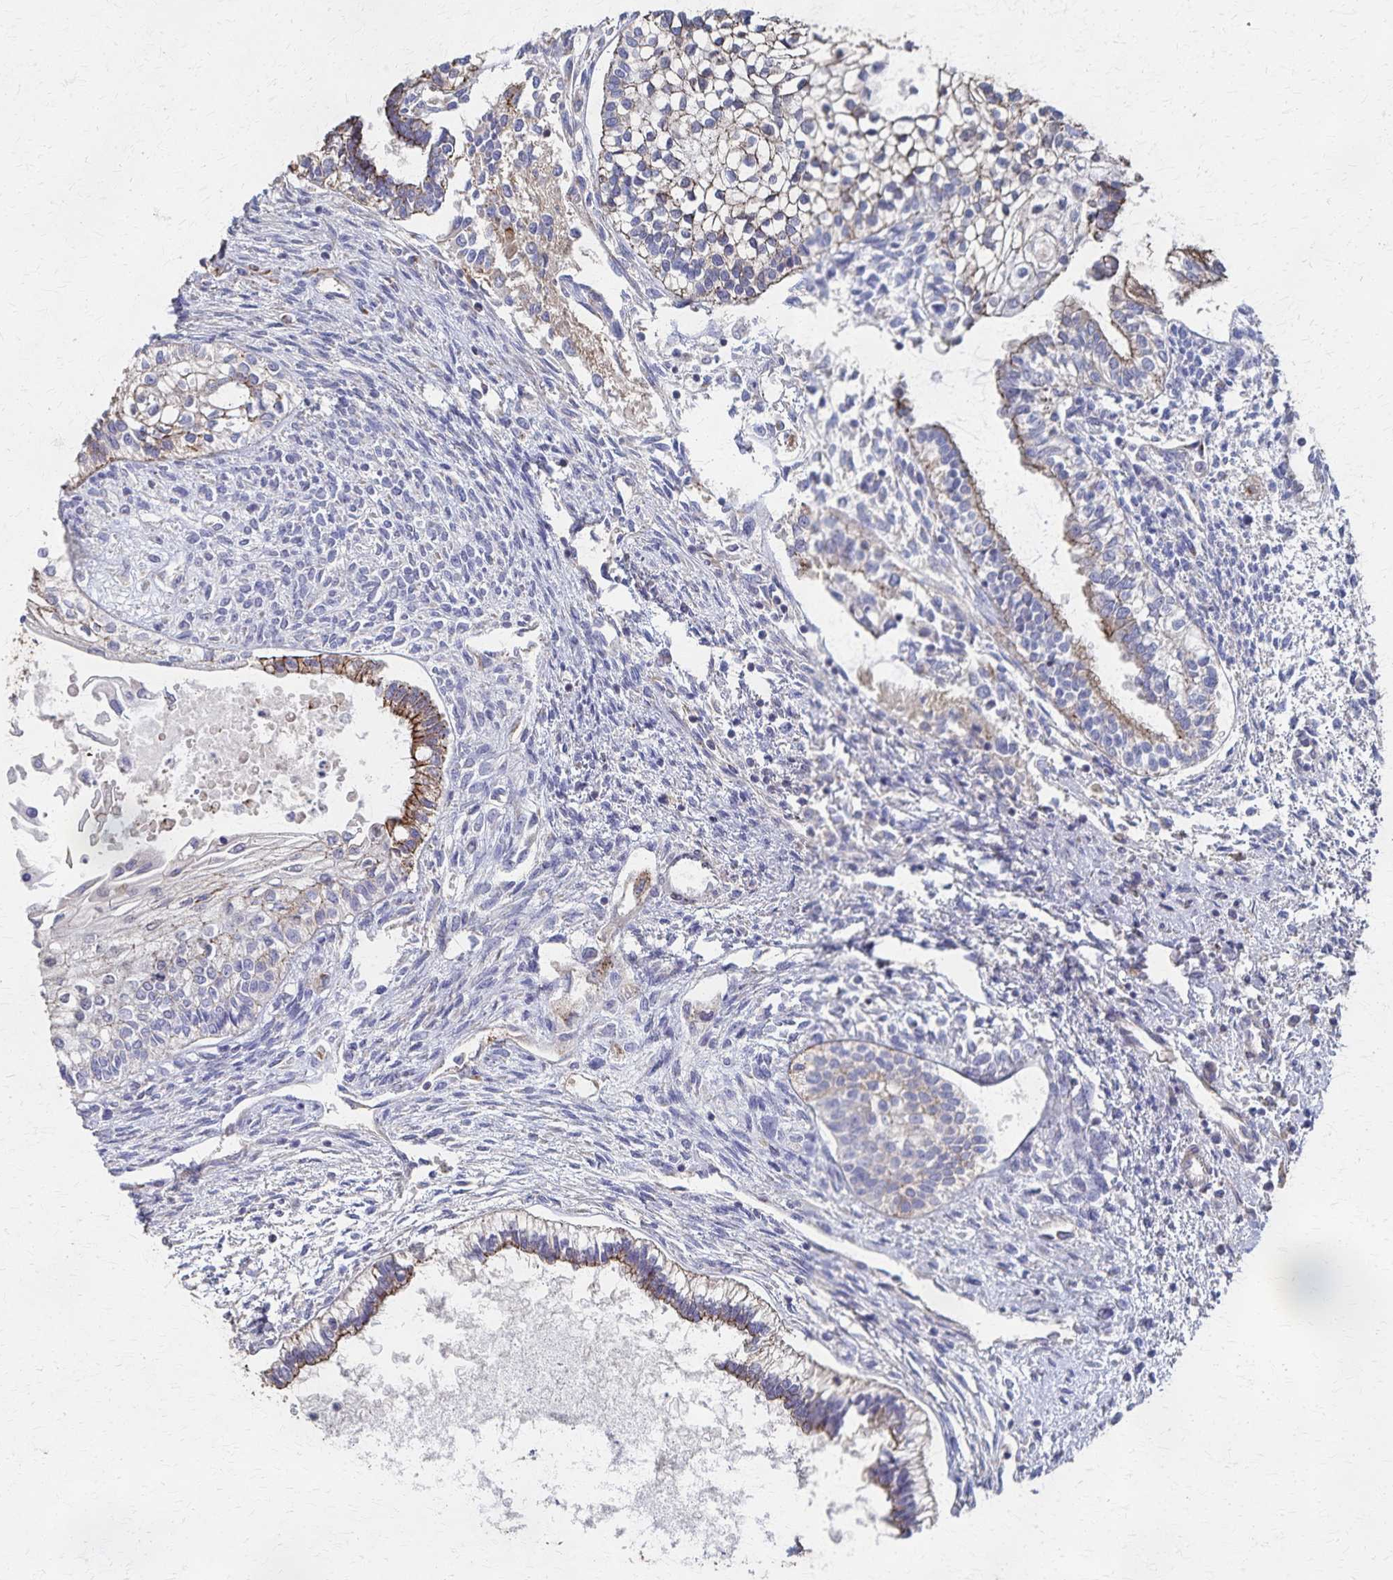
{"staining": {"intensity": "moderate", "quantity": "25%-75%", "location": "cytoplasmic/membranous"}, "tissue": "testis cancer", "cell_type": "Tumor cells", "image_type": "cancer", "snomed": [{"axis": "morphology", "description": "Carcinoma, Embryonal, NOS"}, {"axis": "topography", "description": "Testis"}], "caption": "A brown stain highlights moderate cytoplasmic/membranous positivity of a protein in human testis embryonal carcinoma tumor cells.", "gene": "PGAP2", "patient": {"sex": "male", "age": 37}}